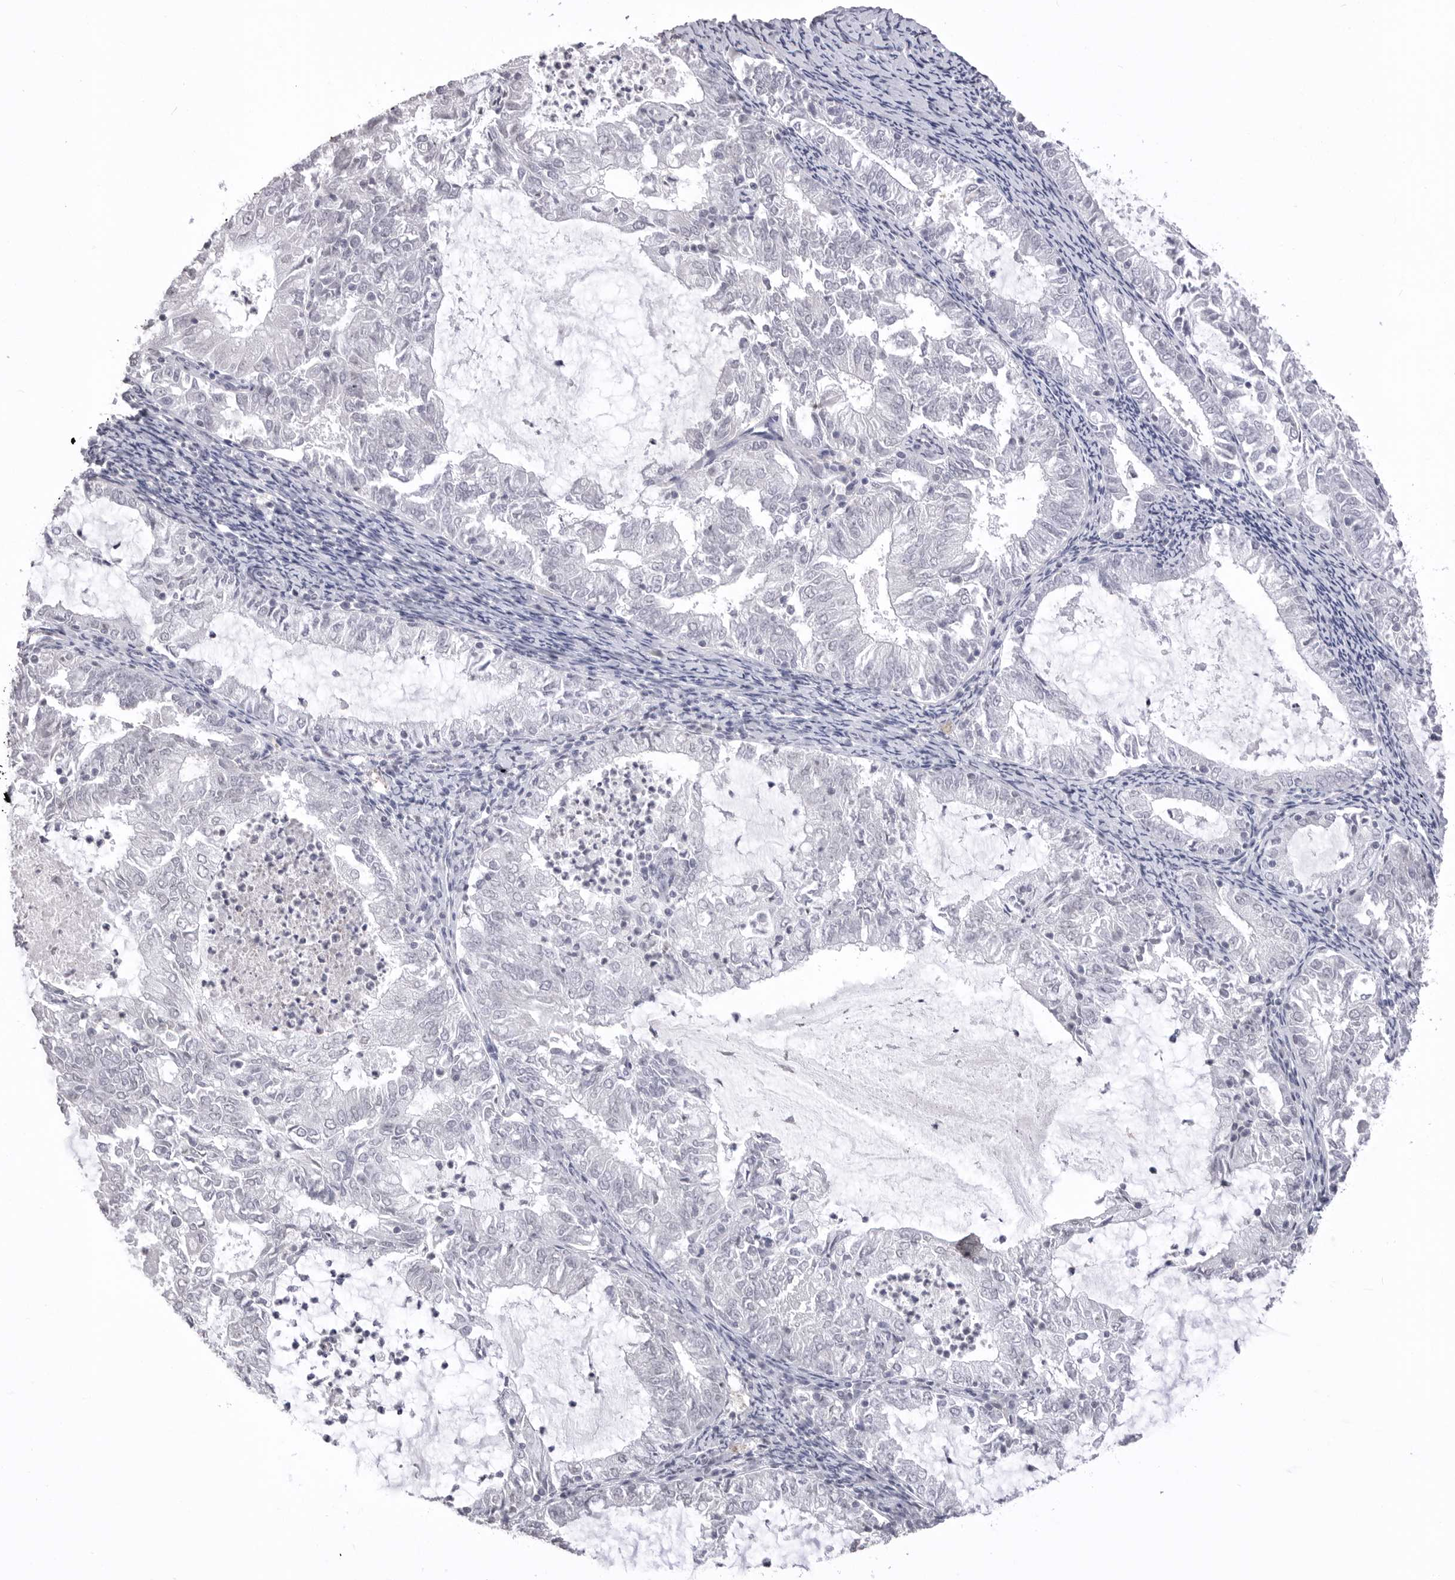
{"staining": {"intensity": "negative", "quantity": "none", "location": "none"}, "tissue": "endometrial cancer", "cell_type": "Tumor cells", "image_type": "cancer", "snomed": [{"axis": "morphology", "description": "Adenocarcinoma, NOS"}, {"axis": "topography", "description": "Endometrium"}], "caption": "This is a micrograph of IHC staining of adenocarcinoma (endometrial), which shows no positivity in tumor cells. Nuclei are stained in blue.", "gene": "ICAM5", "patient": {"sex": "female", "age": 57}}